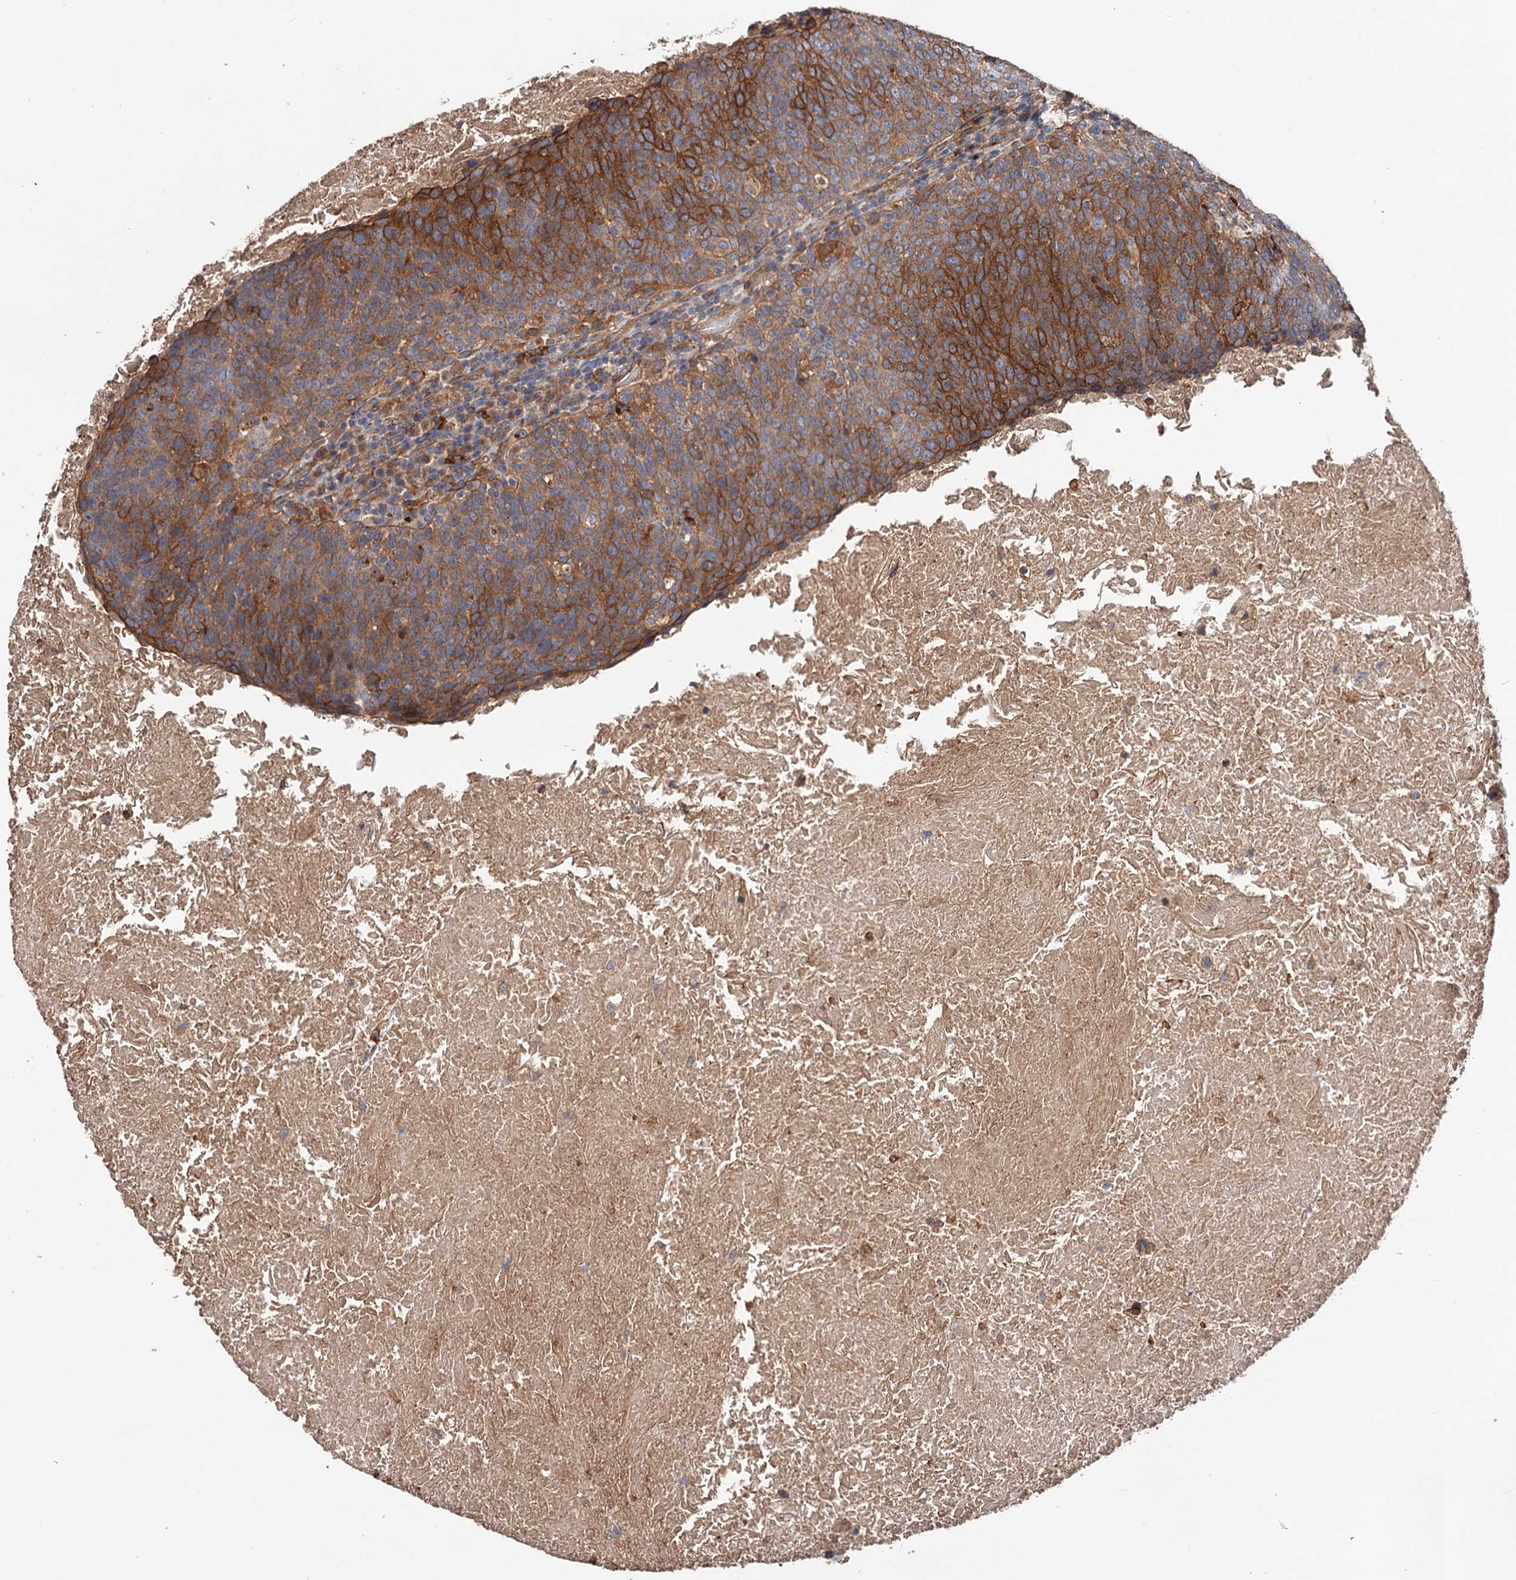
{"staining": {"intensity": "moderate", "quantity": ">75%", "location": "cytoplasmic/membranous"}, "tissue": "head and neck cancer", "cell_type": "Tumor cells", "image_type": "cancer", "snomed": [{"axis": "morphology", "description": "Squamous cell carcinoma, NOS"}, {"axis": "morphology", "description": "Squamous cell carcinoma, metastatic, NOS"}, {"axis": "topography", "description": "Lymph node"}, {"axis": "topography", "description": "Head-Neck"}], "caption": "High-power microscopy captured an IHC micrograph of head and neck cancer (metastatic squamous cell carcinoma), revealing moderate cytoplasmic/membranous staining in about >75% of tumor cells. (DAB (3,3'-diaminobenzidine) = brown stain, brightfield microscopy at high magnification).", "gene": "CSAD", "patient": {"sex": "male", "age": 62}}